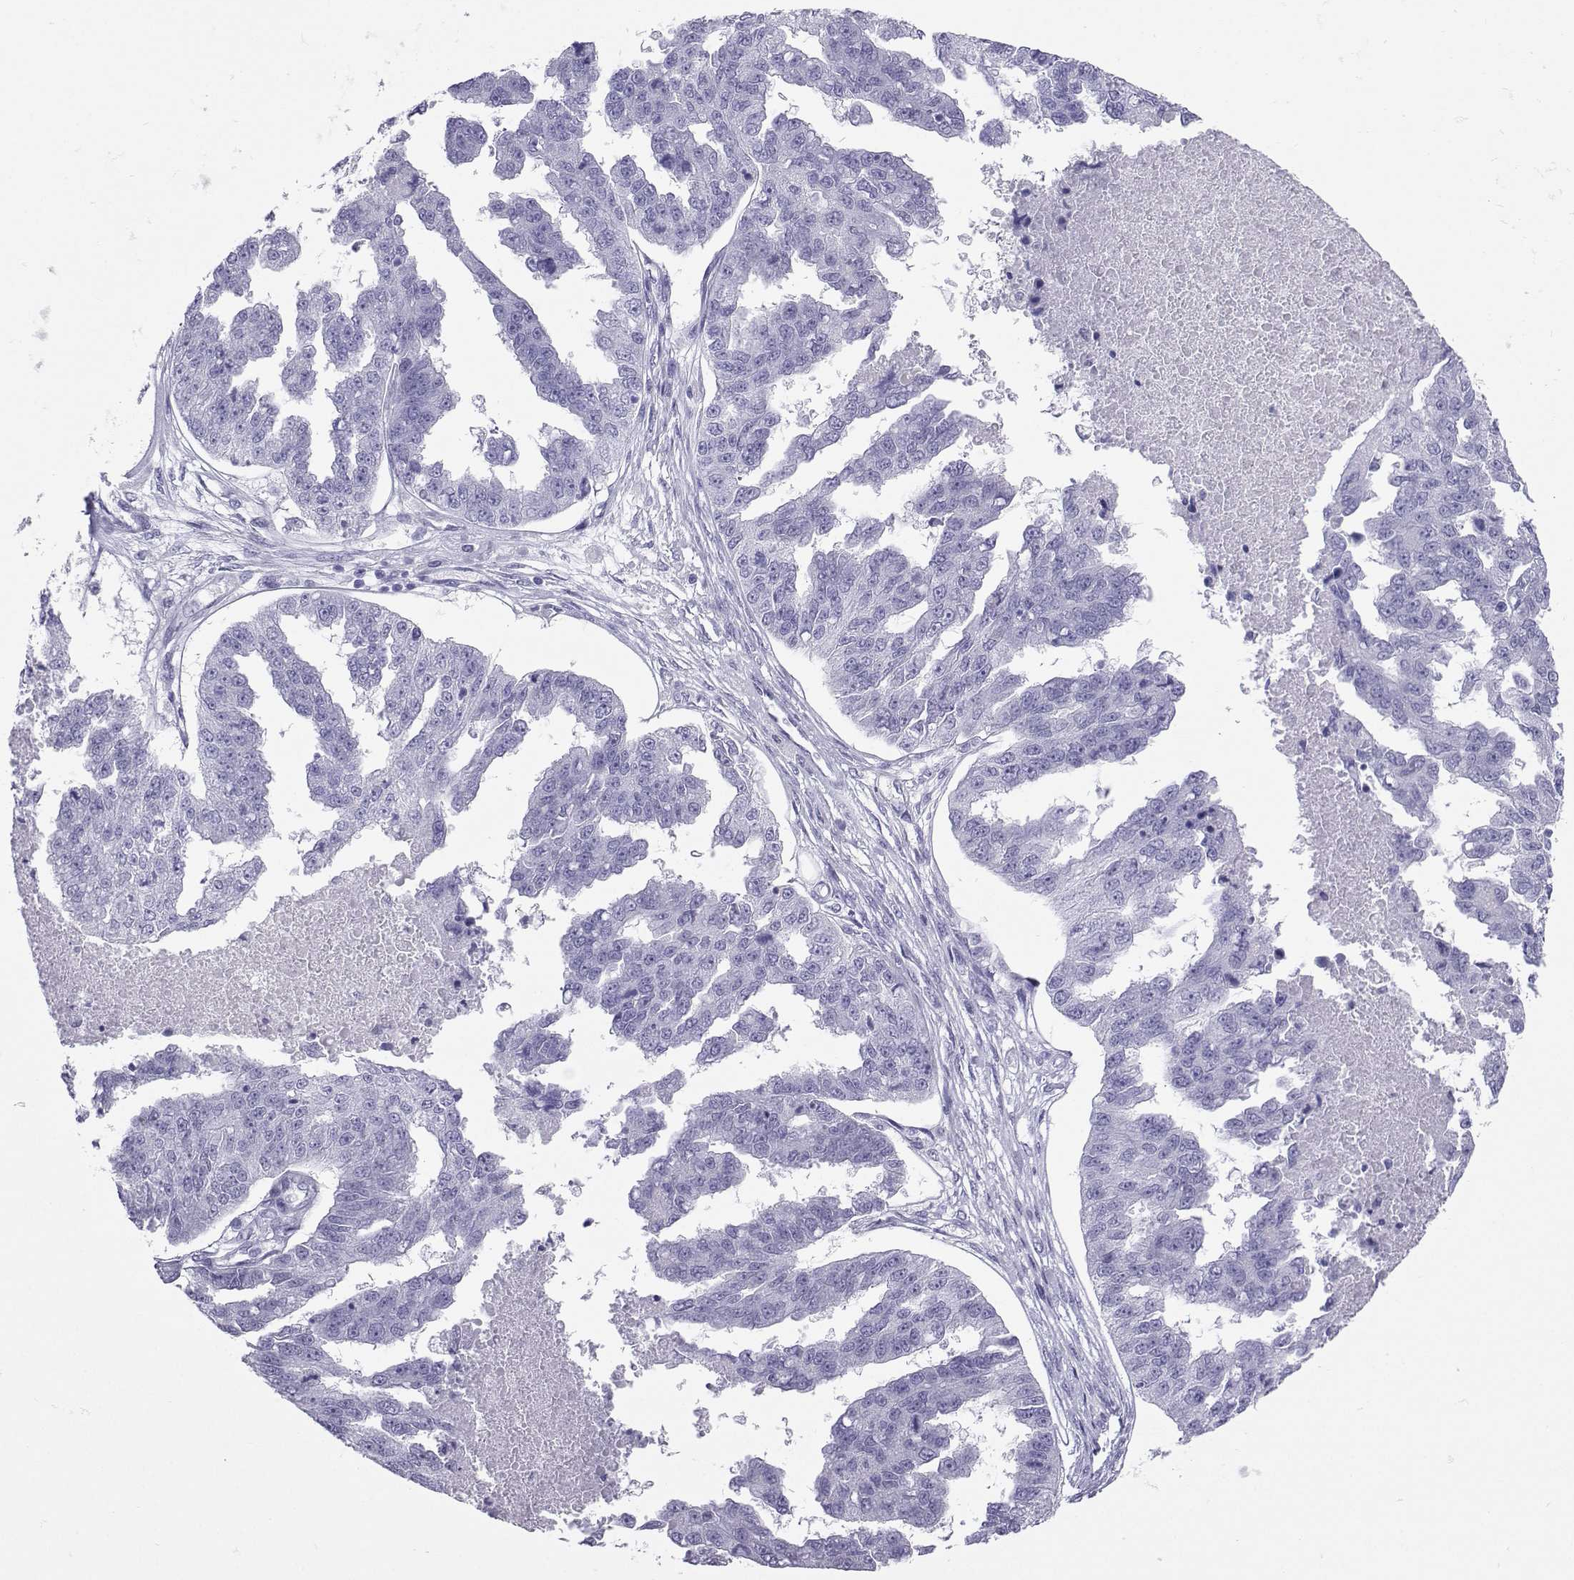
{"staining": {"intensity": "negative", "quantity": "none", "location": "none"}, "tissue": "ovarian cancer", "cell_type": "Tumor cells", "image_type": "cancer", "snomed": [{"axis": "morphology", "description": "Cystadenocarcinoma, serous, NOS"}, {"axis": "topography", "description": "Ovary"}], "caption": "Immunohistochemistry of human serous cystadenocarcinoma (ovarian) exhibits no expression in tumor cells. (DAB (3,3'-diaminobenzidine) immunohistochemistry (IHC) with hematoxylin counter stain).", "gene": "LORICRIN", "patient": {"sex": "female", "age": 58}}